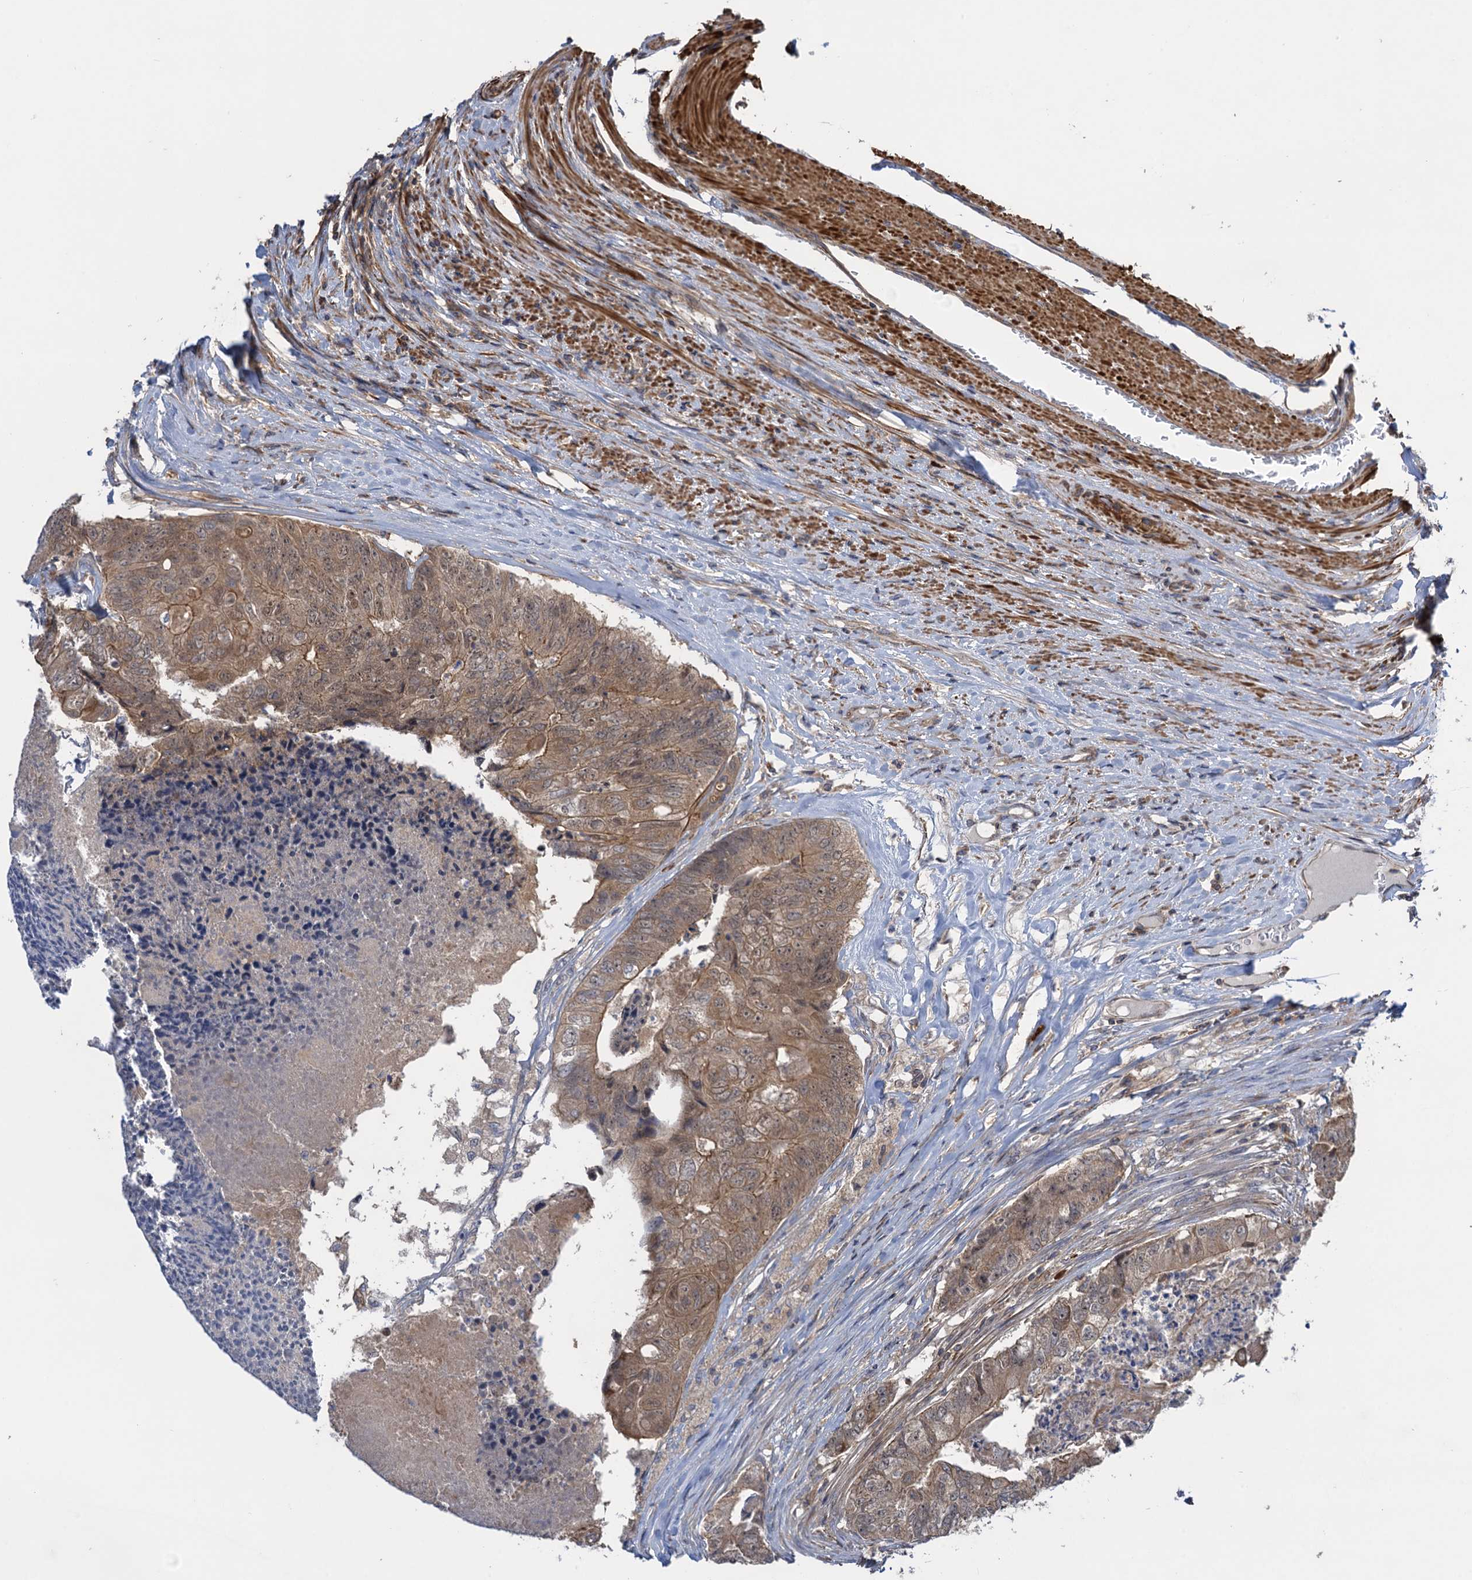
{"staining": {"intensity": "moderate", "quantity": ">75%", "location": "cytoplasmic/membranous"}, "tissue": "colorectal cancer", "cell_type": "Tumor cells", "image_type": "cancer", "snomed": [{"axis": "morphology", "description": "Adenocarcinoma, NOS"}, {"axis": "topography", "description": "Colon"}], "caption": "This is a micrograph of immunohistochemistry staining of colorectal cancer, which shows moderate positivity in the cytoplasmic/membranous of tumor cells.", "gene": "WDR88", "patient": {"sex": "female", "age": 67}}